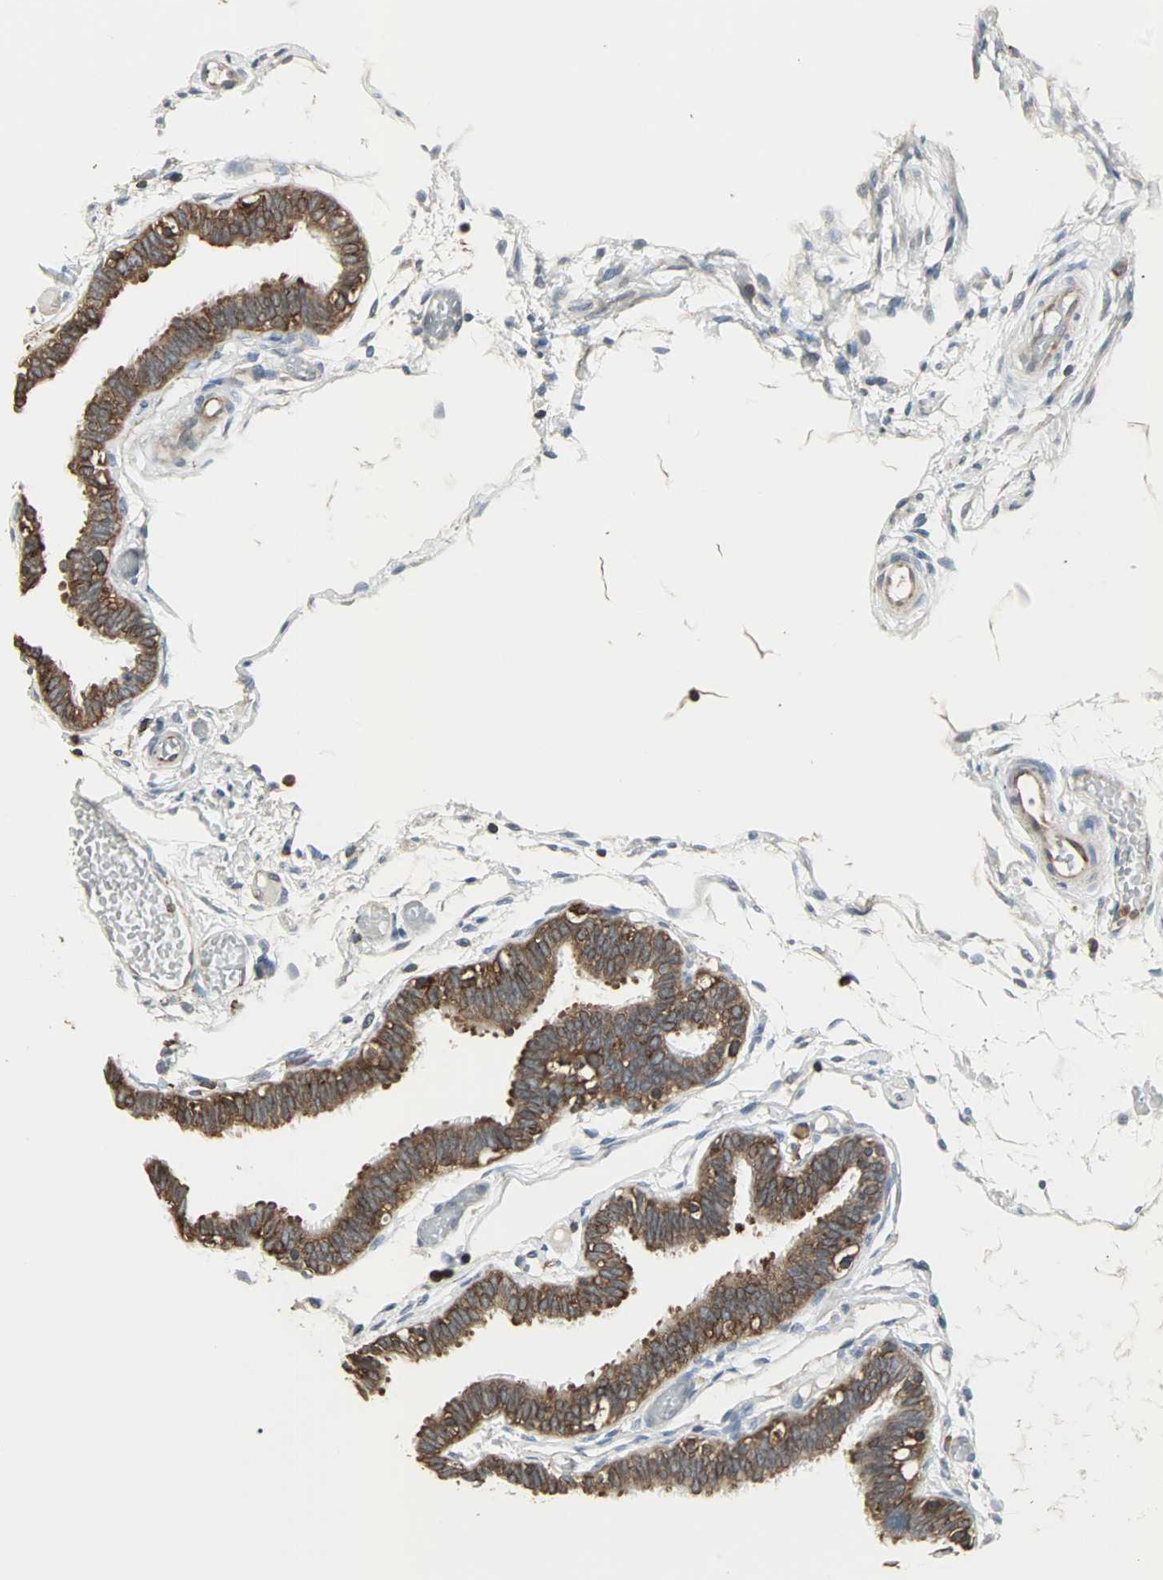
{"staining": {"intensity": "strong", "quantity": ">75%", "location": "cytoplasmic/membranous"}, "tissue": "fallopian tube", "cell_type": "Glandular cells", "image_type": "normal", "snomed": [{"axis": "morphology", "description": "Normal tissue, NOS"}, {"axis": "topography", "description": "Fallopian tube"}], "caption": "A high-resolution photomicrograph shows immunohistochemistry staining of unremarkable fallopian tube, which displays strong cytoplasmic/membranous positivity in about >75% of glandular cells. (Stains: DAB in brown, nuclei in blue, Microscopy: brightfield microscopy at high magnification).", "gene": "LRRFIP1", "patient": {"sex": "female", "age": 29}}